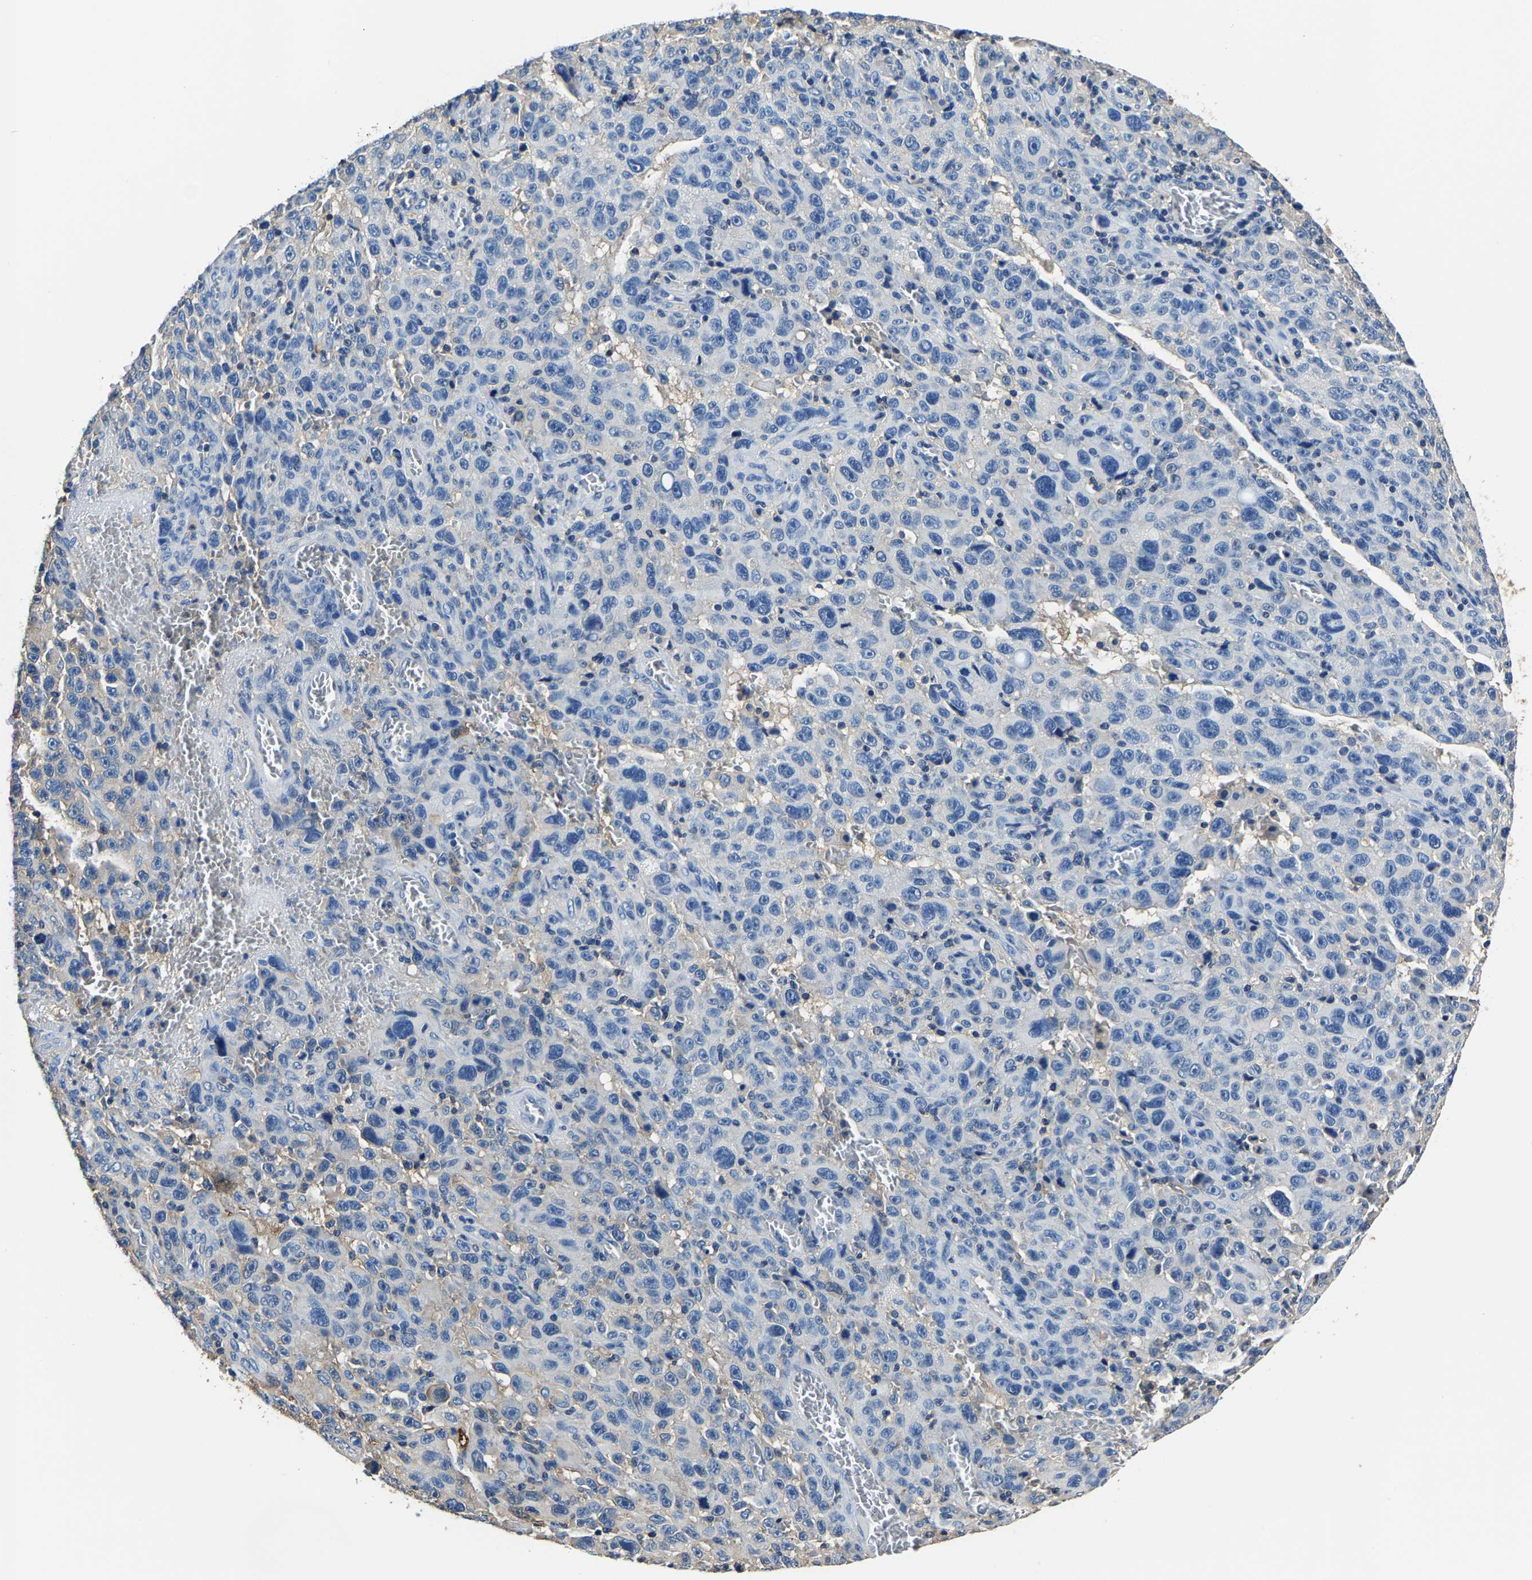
{"staining": {"intensity": "negative", "quantity": "none", "location": "none"}, "tissue": "melanoma", "cell_type": "Tumor cells", "image_type": "cancer", "snomed": [{"axis": "morphology", "description": "Malignant melanoma, NOS"}, {"axis": "topography", "description": "Skin"}], "caption": "A micrograph of human malignant melanoma is negative for staining in tumor cells.", "gene": "ALDOB", "patient": {"sex": "female", "age": 82}}